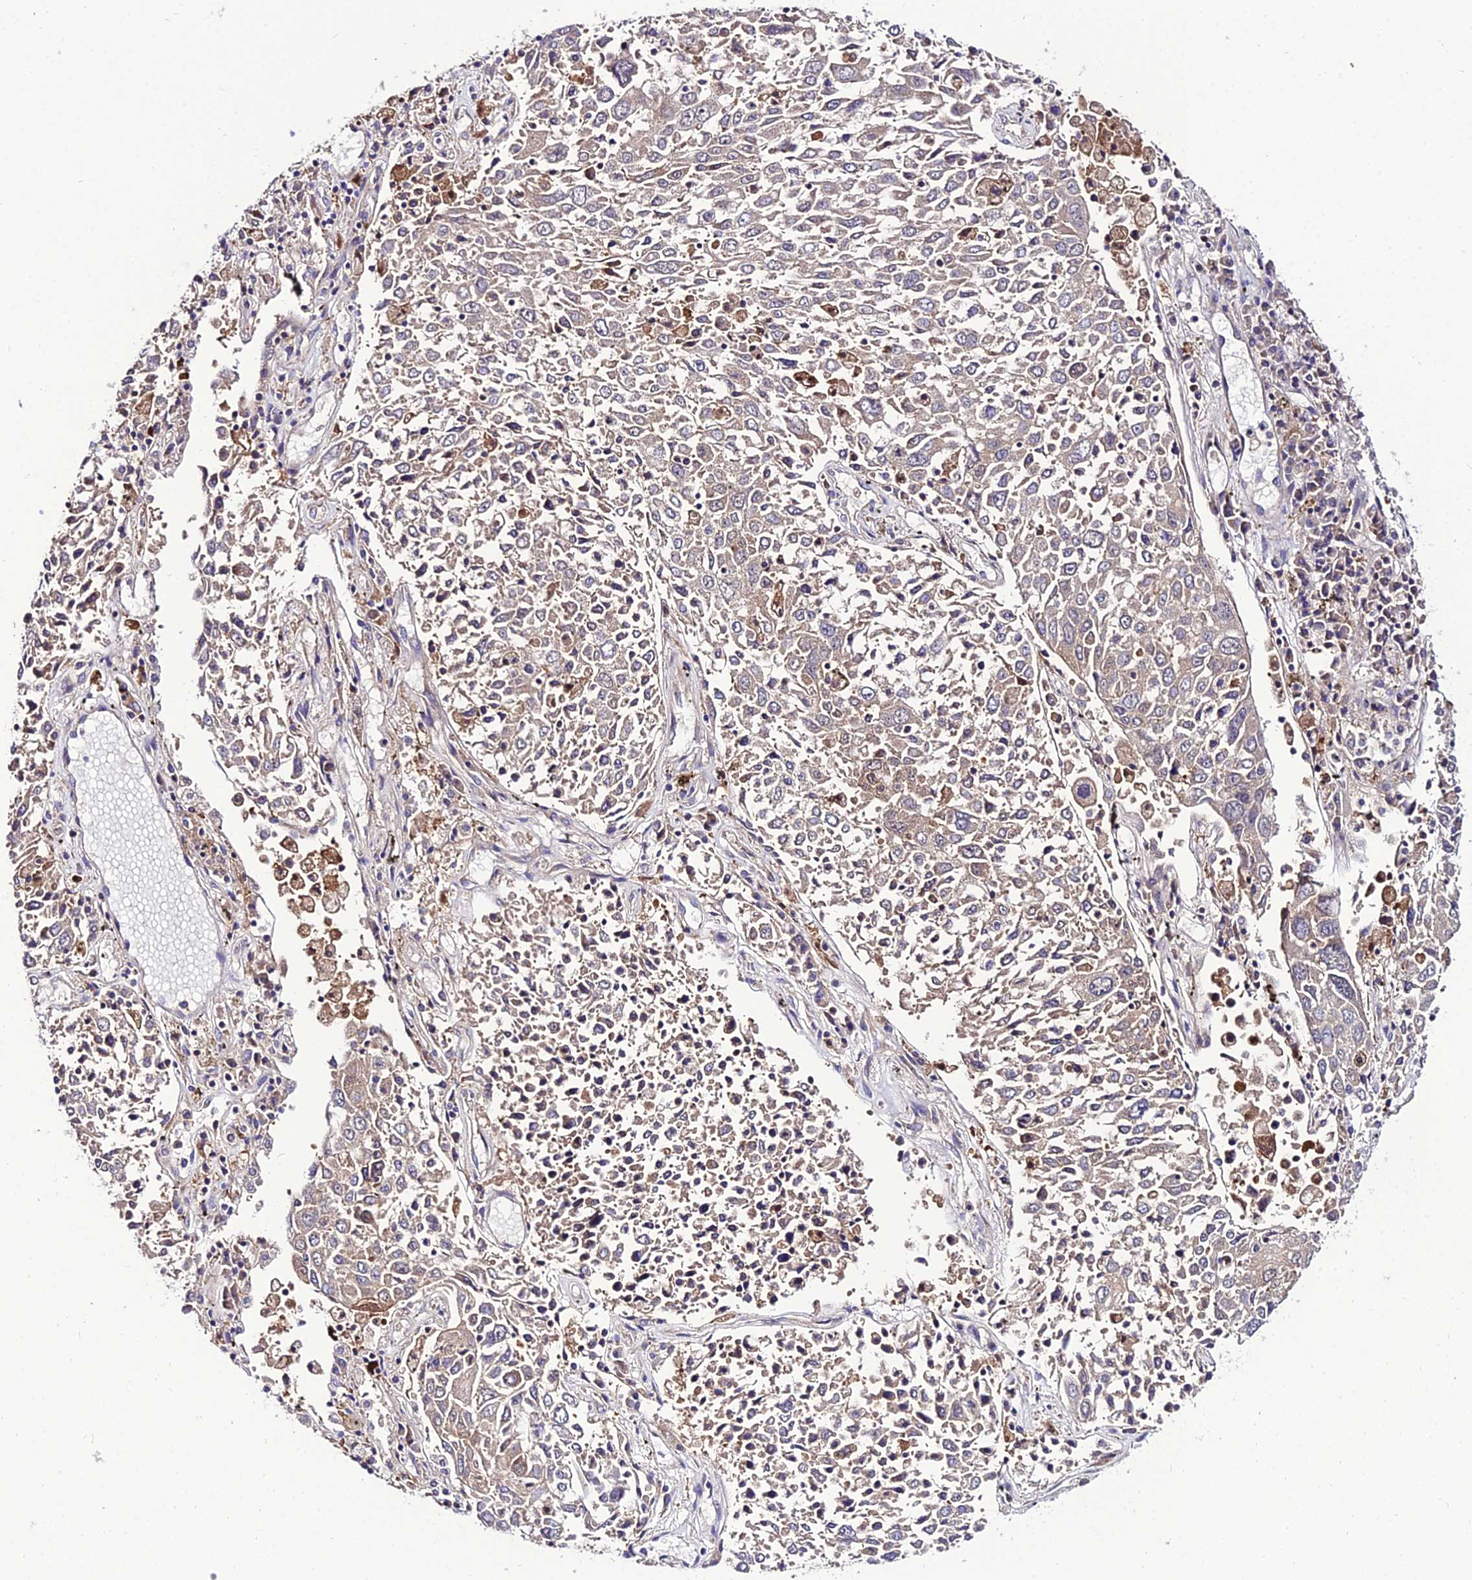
{"staining": {"intensity": "weak", "quantity": "<25%", "location": "cytoplasmic/membranous"}, "tissue": "lung cancer", "cell_type": "Tumor cells", "image_type": "cancer", "snomed": [{"axis": "morphology", "description": "Squamous cell carcinoma, NOS"}, {"axis": "topography", "description": "Lung"}], "caption": "Immunohistochemical staining of human lung squamous cell carcinoma exhibits no significant positivity in tumor cells.", "gene": "C2orf69", "patient": {"sex": "male", "age": 65}}